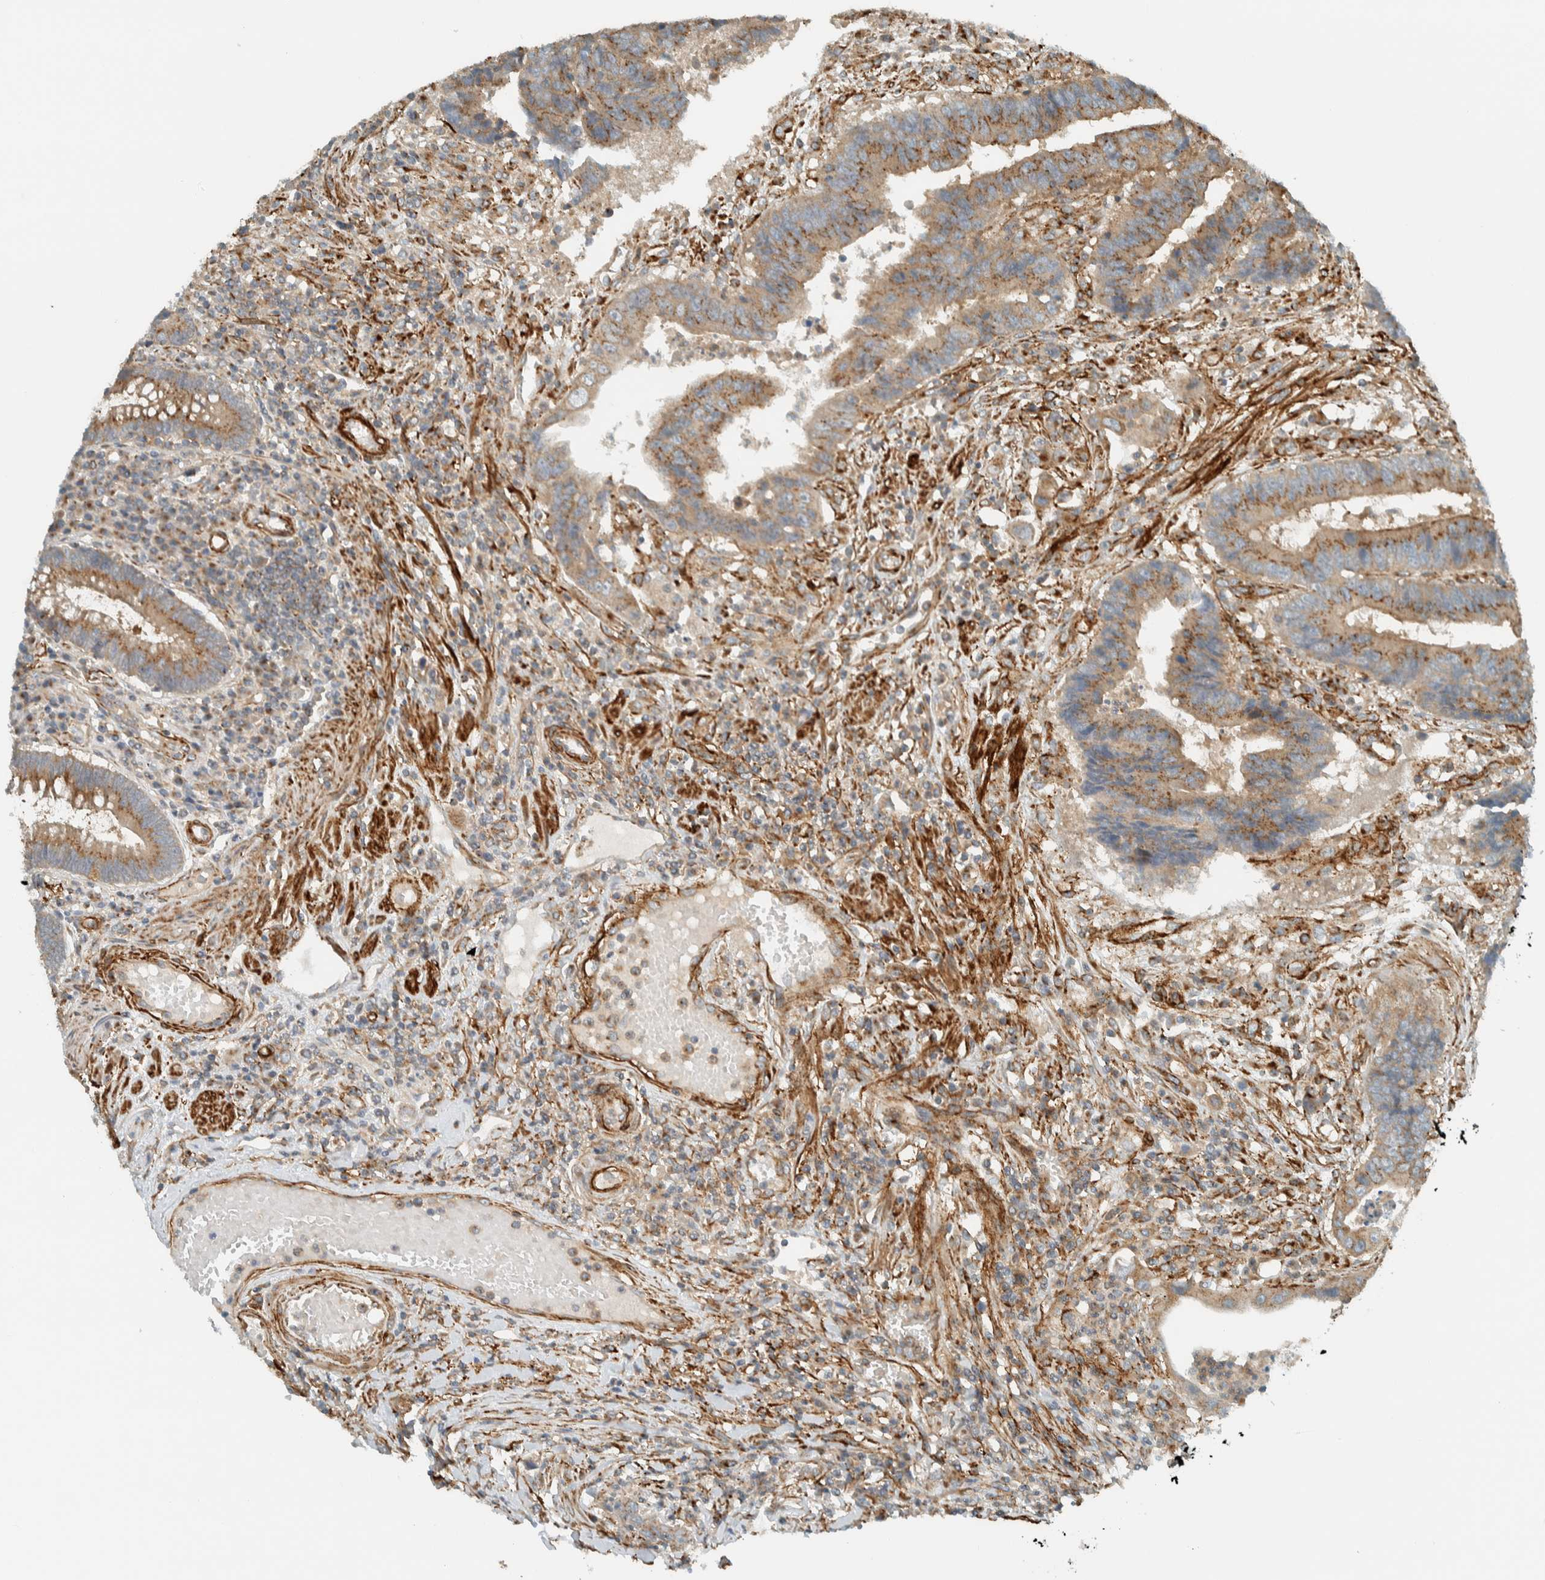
{"staining": {"intensity": "moderate", "quantity": ">75%", "location": "cytoplasmic/membranous"}, "tissue": "colorectal cancer", "cell_type": "Tumor cells", "image_type": "cancer", "snomed": [{"axis": "morphology", "description": "Adenocarcinoma, NOS"}, {"axis": "topography", "description": "Rectum"}], "caption": "A high-resolution photomicrograph shows immunohistochemistry (IHC) staining of colorectal adenocarcinoma, which exhibits moderate cytoplasmic/membranous positivity in approximately >75% of tumor cells.", "gene": "EXOC7", "patient": {"sex": "male", "age": 84}}